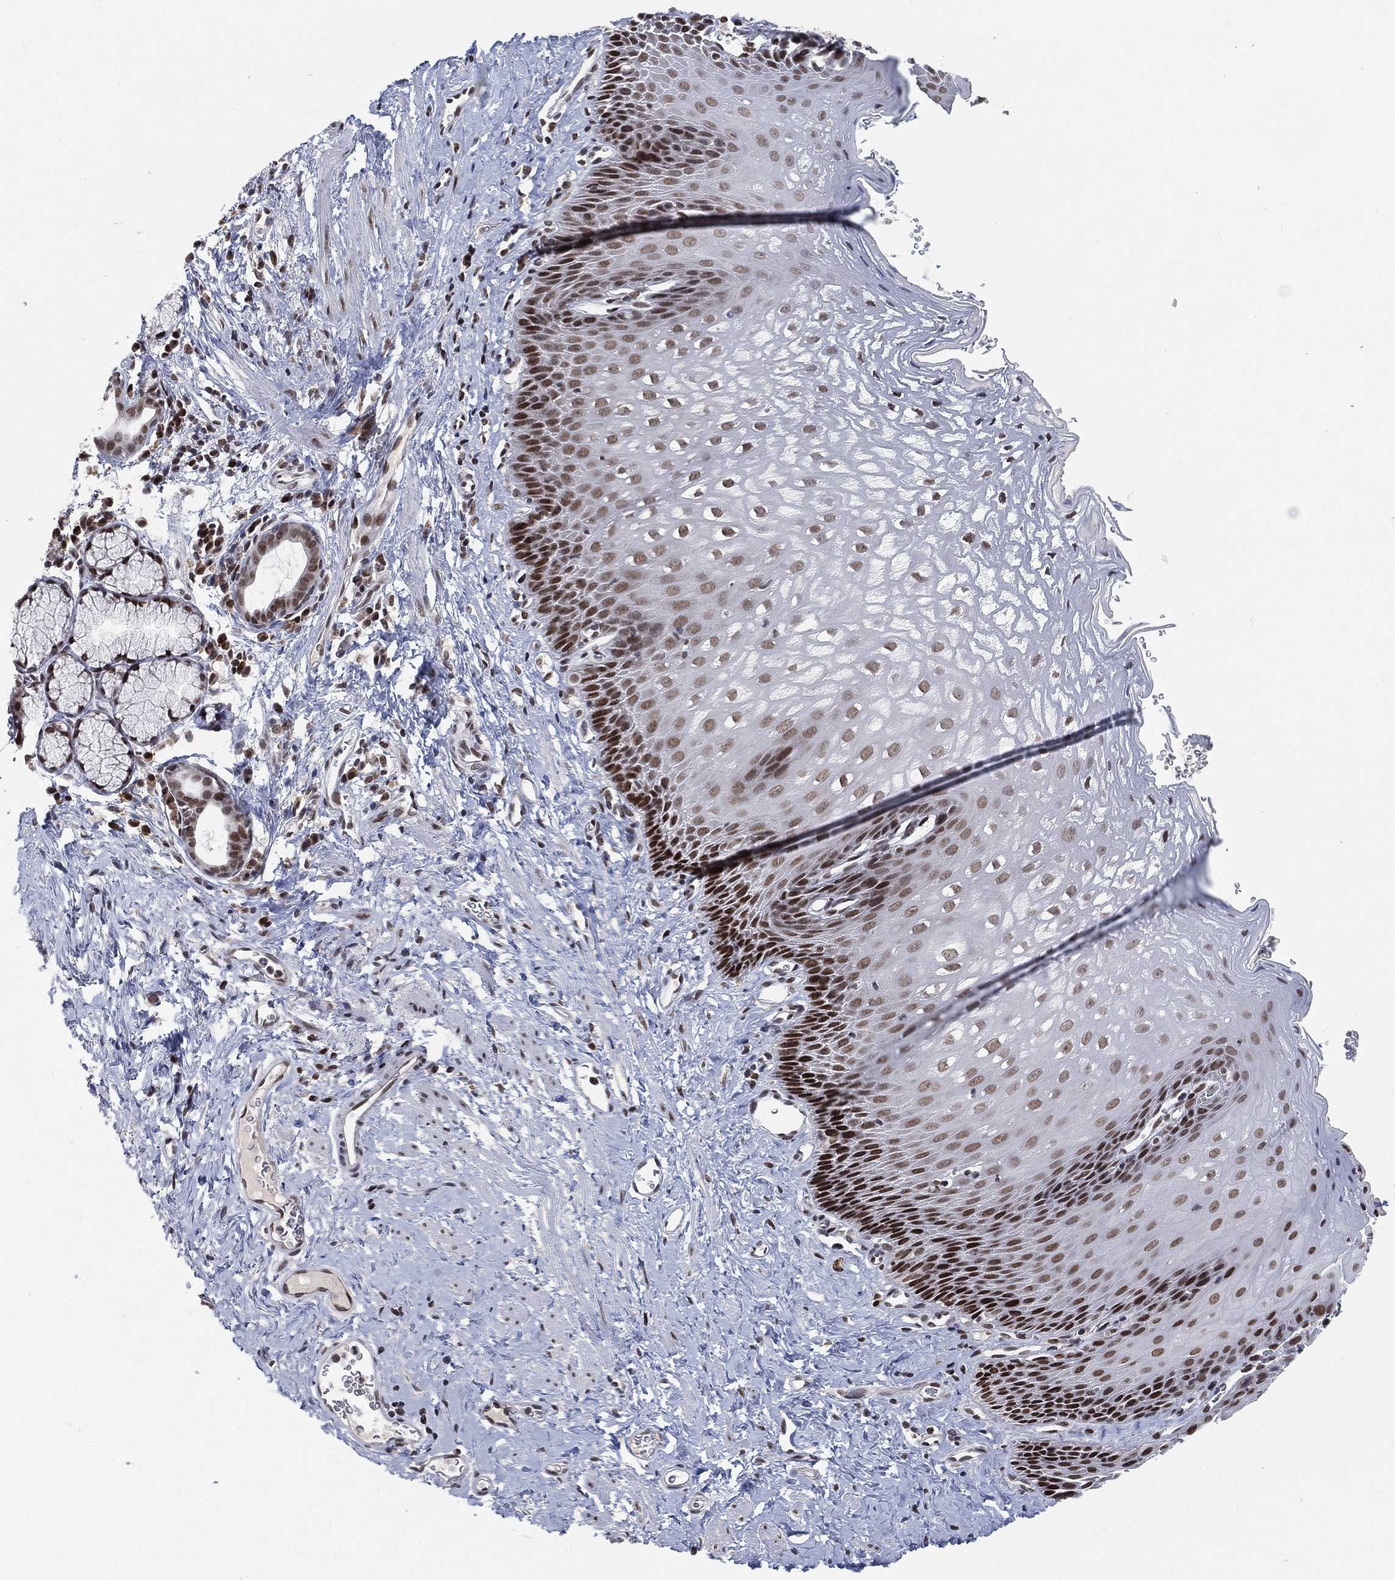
{"staining": {"intensity": "strong", "quantity": "<25%", "location": "nuclear"}, "tissue": "esophagus", "cell_type": "Squamous epithelial cells", "image_type": "normal", "snomed": [{"axis": "morphology", "description": "Normal tissue, NOS"}, {"axis": "topography", "description": "Esophagus"}], "caption": "Squamous epithelial cells demonstrate medium levels of strong nuclear expression in approximately <25% of cells in unremarkable human esophagus.", "gene": "YLPM1", "patient": {"sex": "male", "age": 64}}